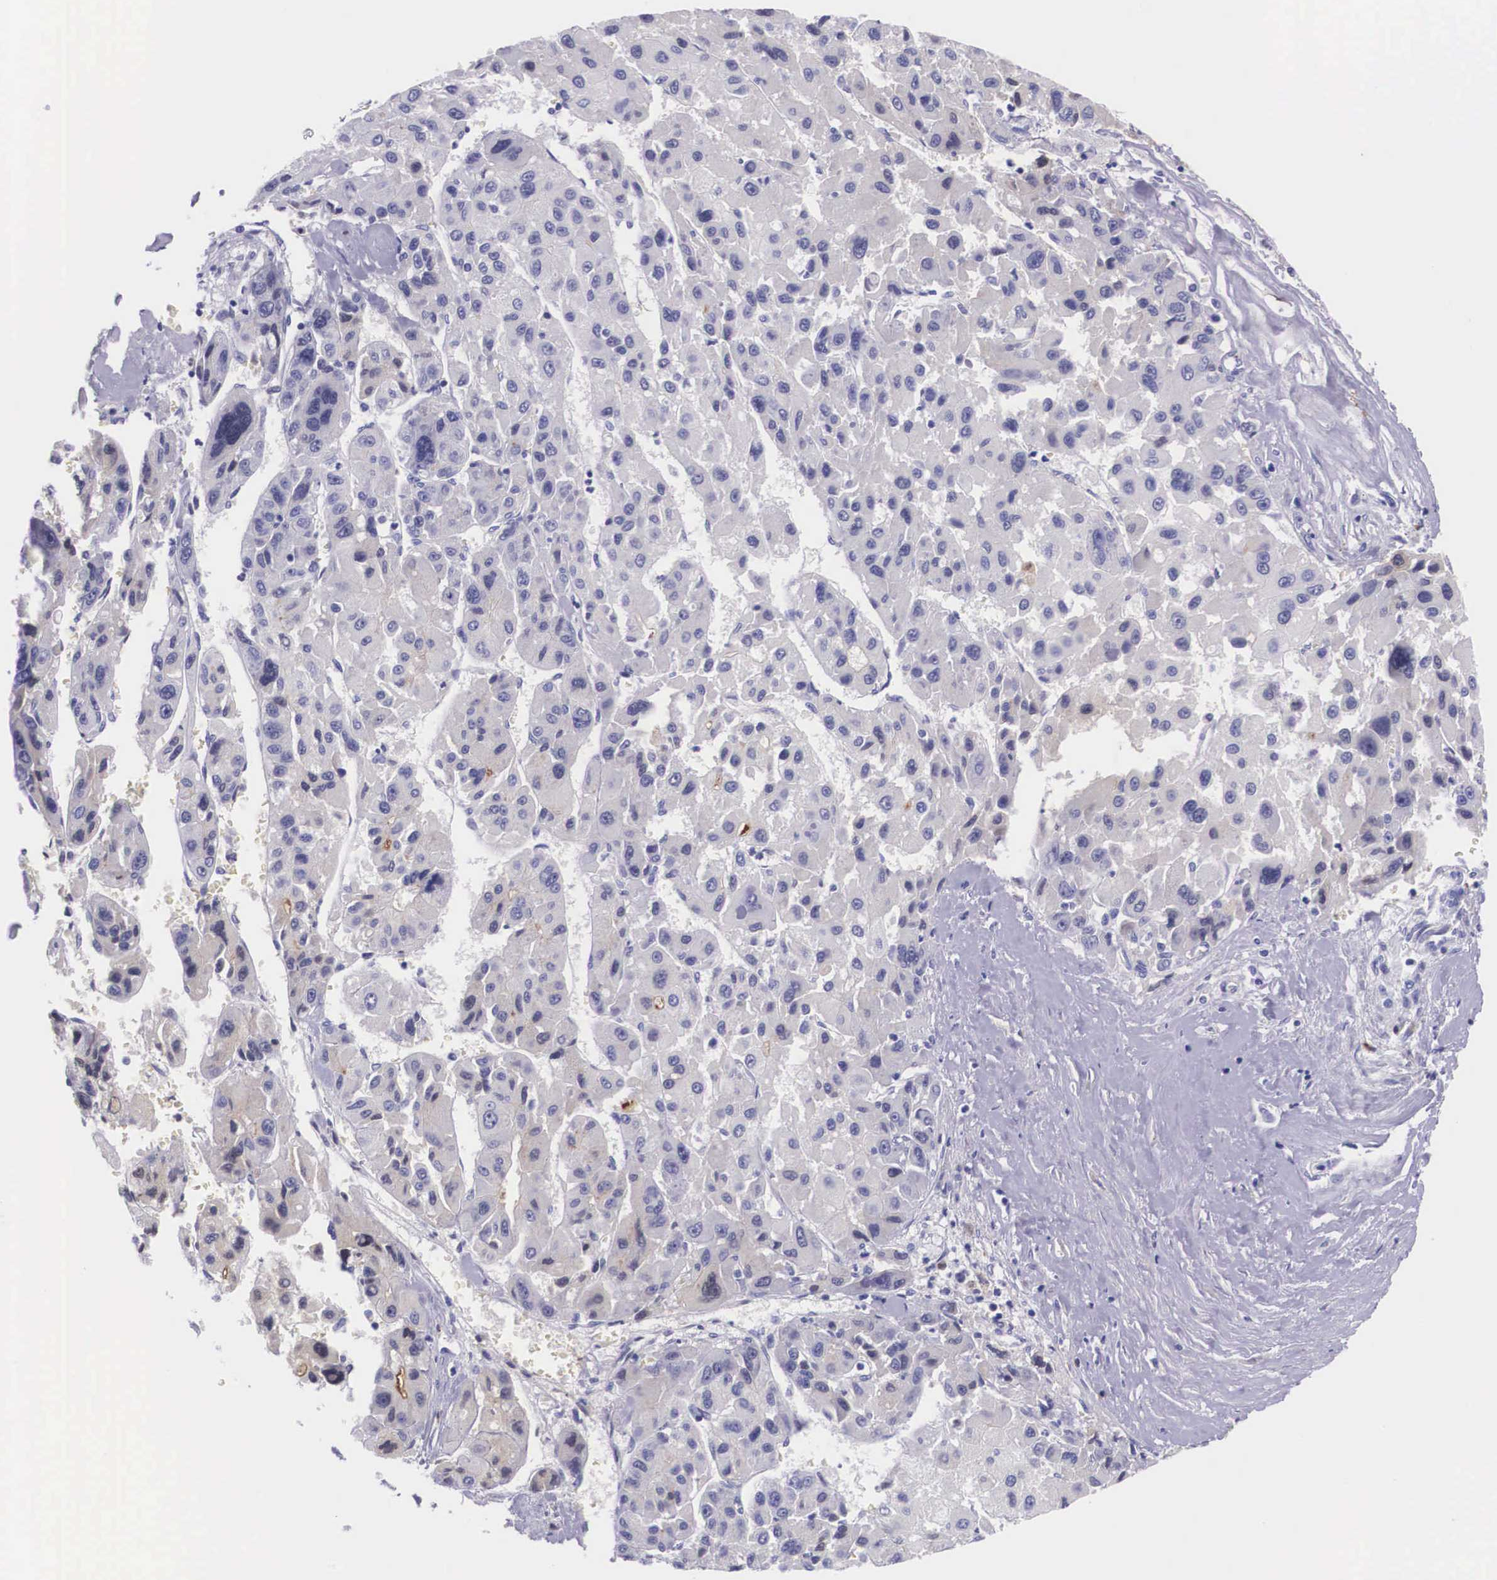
{"staining": {"intensity": "negative", "quantity": "none", "location": "none"}, "tissue": "liver cancer", "cell_type": "Tumor cells", "image_type": "cancer", "snomed": [{"axis": "morphology", "description": "Carcinoma, Hepatocellular, NOS"}, {"axis": "topography", "description": "Liver"}], "caption": "Photomicrograph shows no protein positivity in tumor cells of liver hepatocellular carcinoma tissue.", "gene": "PLG", "patient": {"sex": "male", "age": 64}}